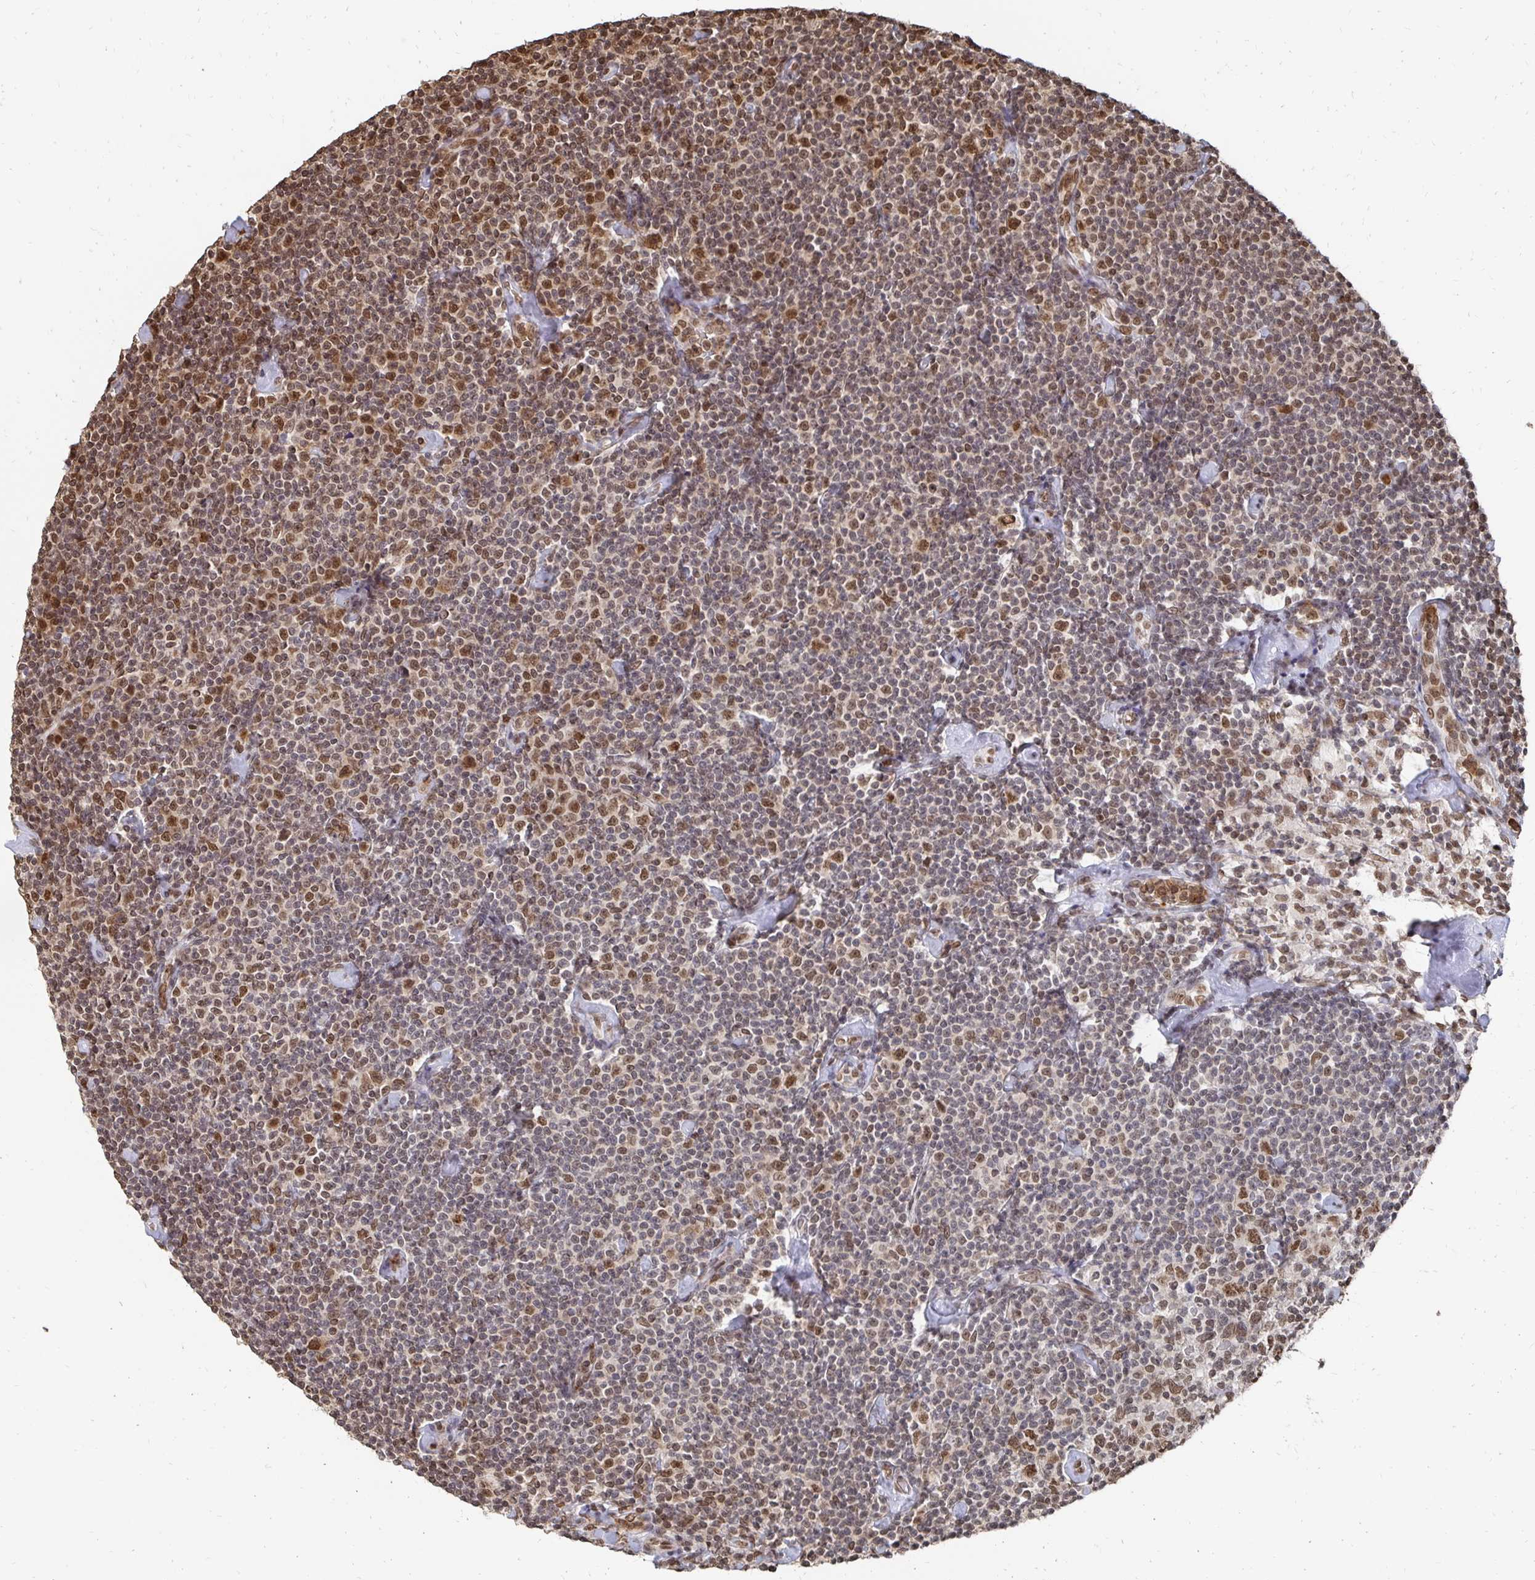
{"staining": {"intensity": "moderate", "quantity": "25%-75%", "location": "nuclear"}, "tissue": "lymphoma", "cell_type": "Tumor cells", "image_type": "cancer", "snomed": [{"axis": "morphology", "description": "Malignant lymphoma, non-Hodgkin's type, Low grade"}, {"axis": "topography", "description": "Lymph node"}], "caption": "Protein positivity by IHC reveals moderate nuclear positivity in about 25%-75% of tumor cells in lymphoma.", "gene": "GTF3C6", "patient": {"sex": "male", "age": 81}}